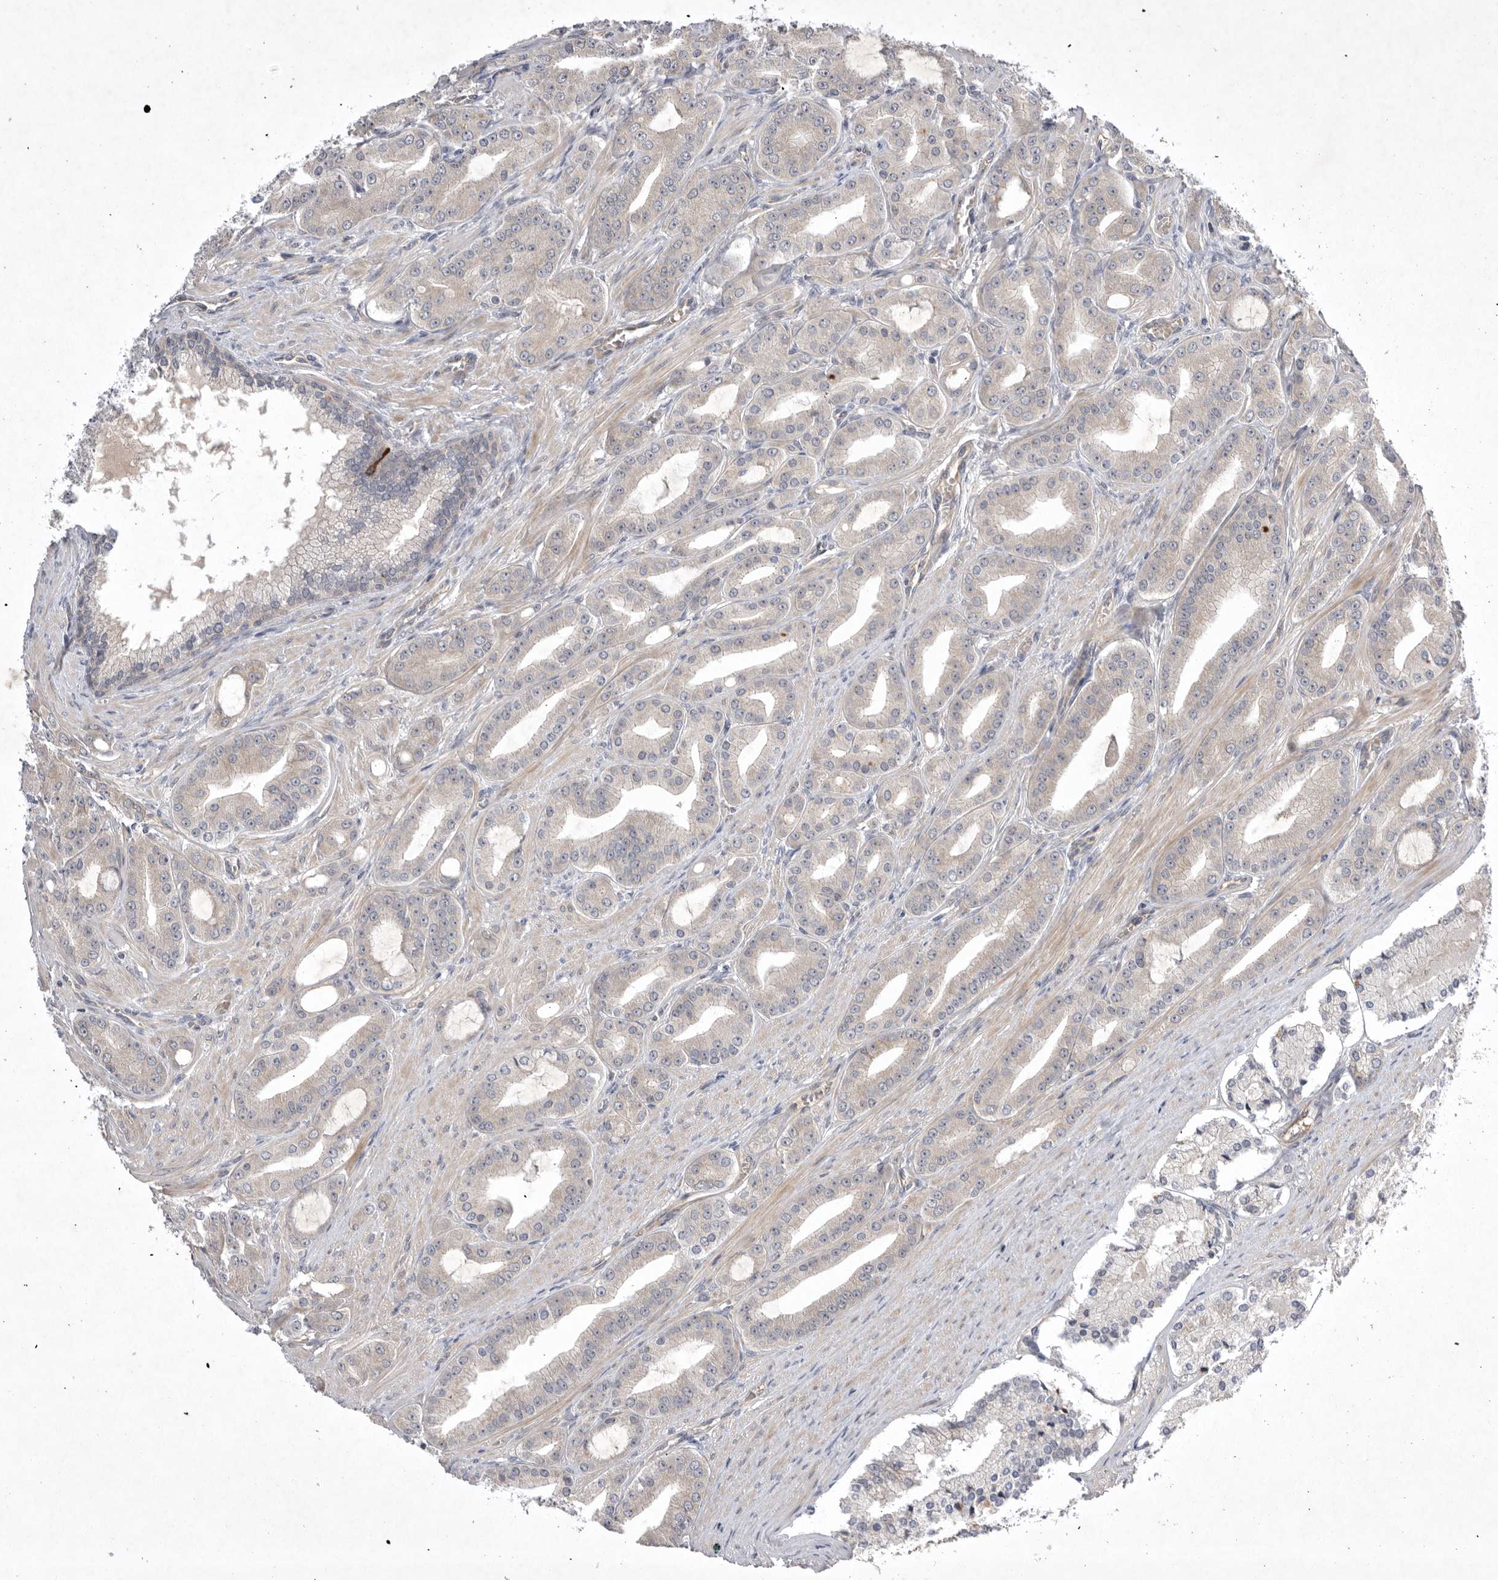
{"staining": {"intensity": "negative", "quantity": "none", "location": "none"}, "tissue": "prostate cancer", "cell_type": "Tumor cells", "image_type": "cancer", "snomed": [{"axis": "morphology", "description": "Adenocarcinoma, High grade"}, {"axis": "topography", "description": "Prostate"}], "caption": "Prostate cancer was stained to show a protein in brown. There is no significant expression in tumor cells.", "gene": "NRCAM", "patient": {"sex": "male", "age": 60}}